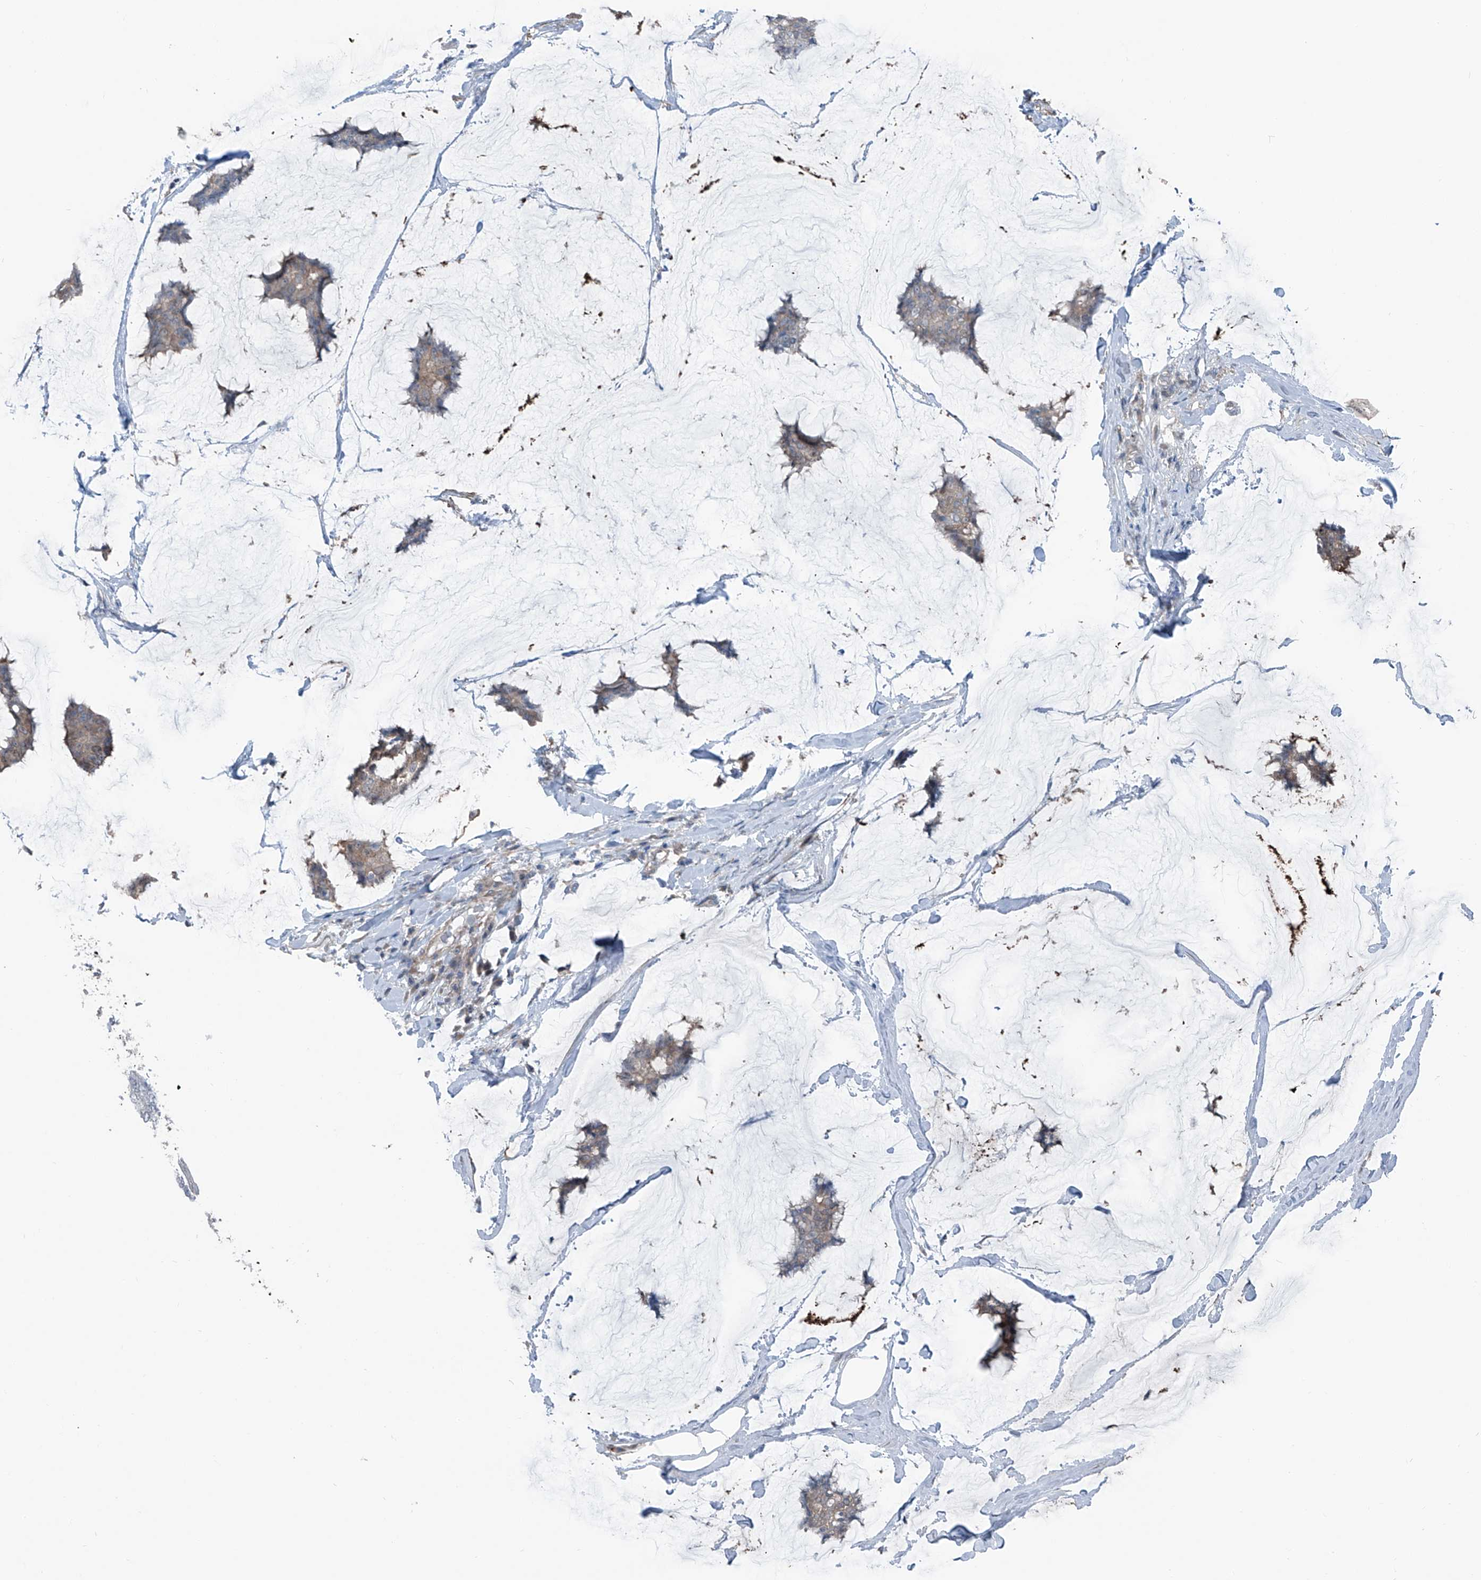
{"staining": {"intensity": "weak", "quantity": "<25%", "location": "cytoplasmic/membranous"}, "tissue": "breast cancer", "cell_type": "Tumor cells", "image_type": "cancer", "snomed": [{"axis": "morphology", "description": "Duct carcinoma"}, {"axis": "topography", "description": "Breast"}], "caption": "Photomicrograph shows no significant protein expression in tumor cells of breast cancer.", "gene": "HSPB11", "patient": {"sex": "female", "age": 93}}